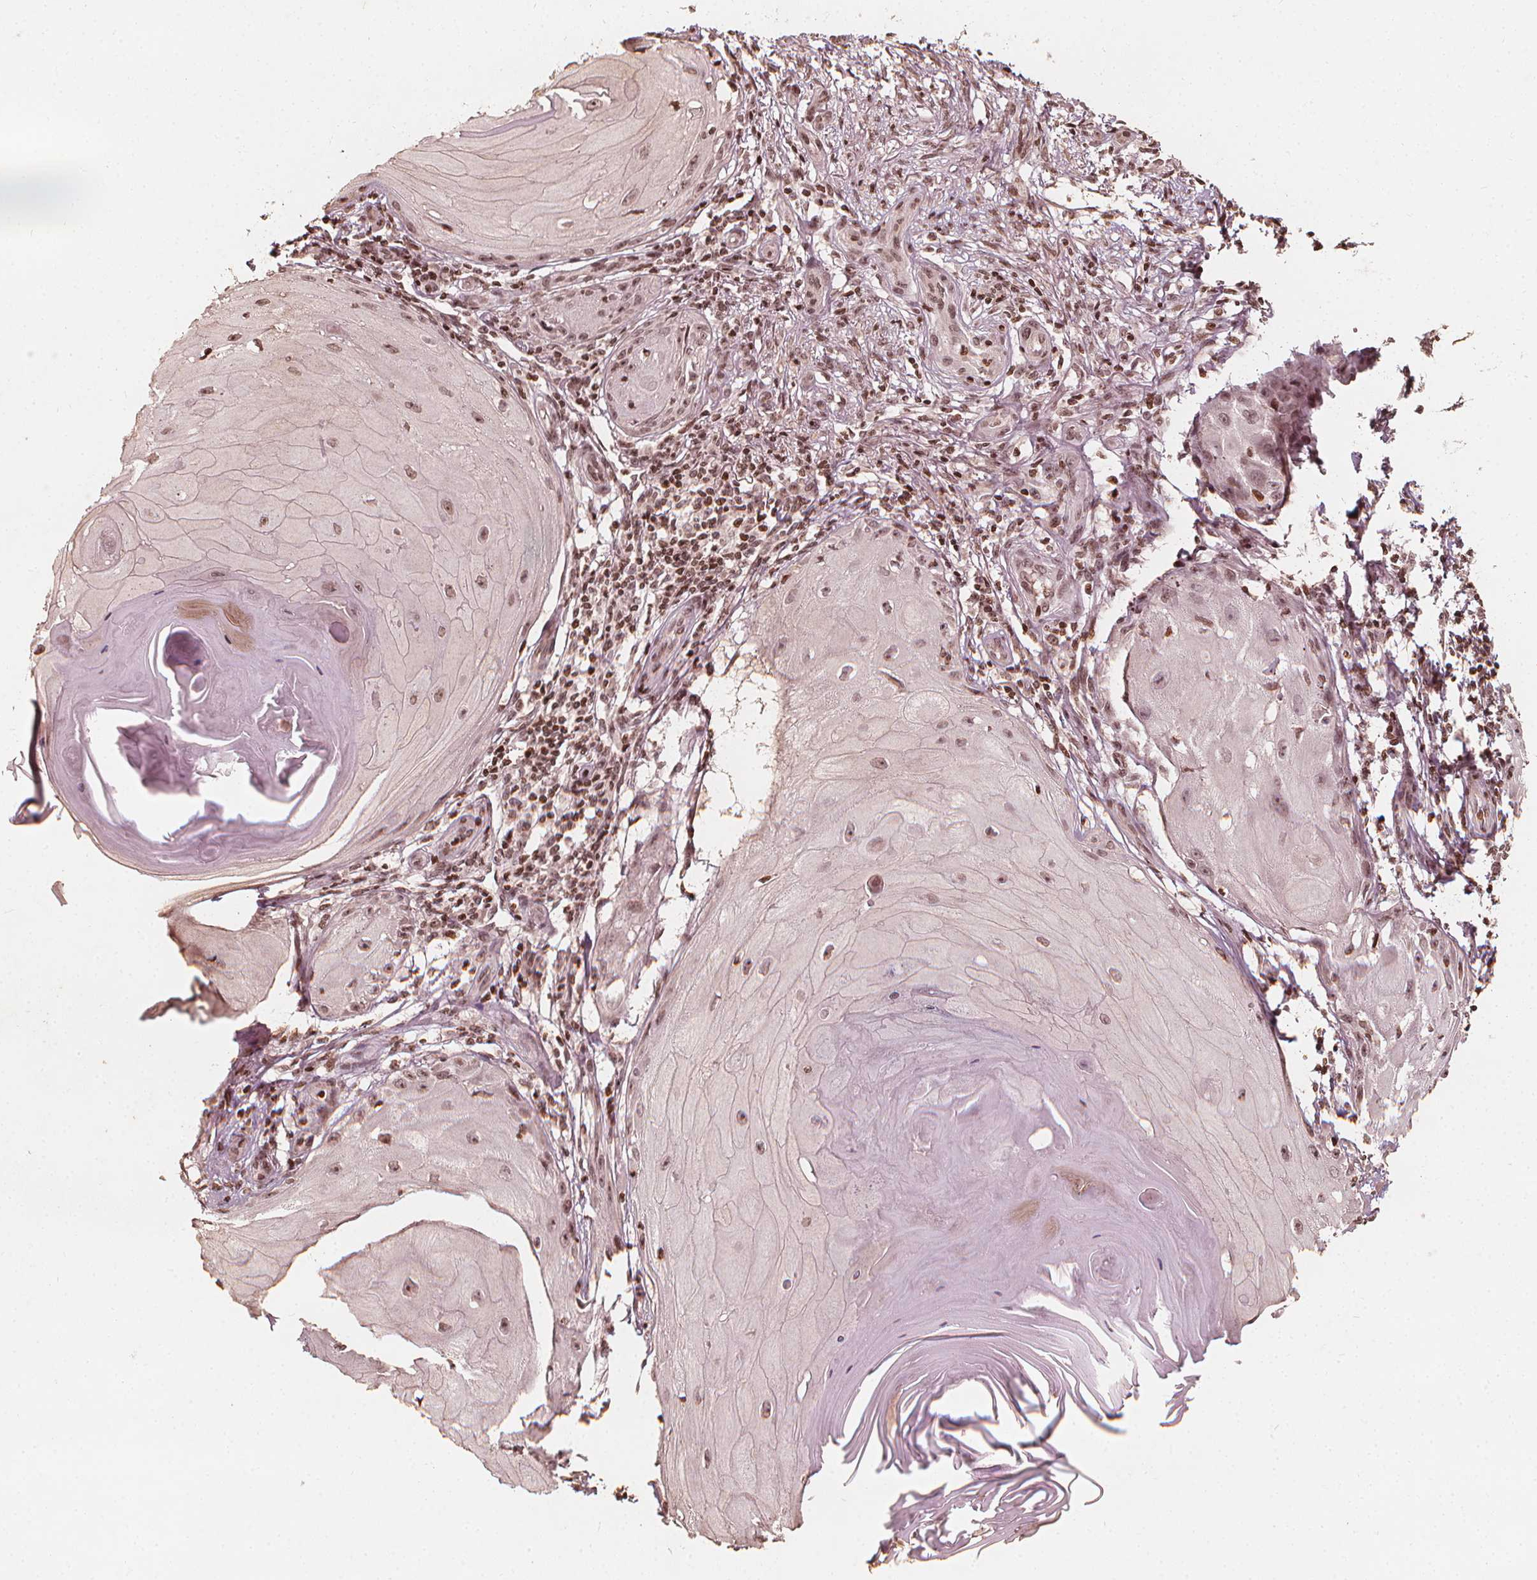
{"staining": {"intensity": "moderate", "quantity": ">75%", "location": "nuclear"}, "tissue": "skin cancer", "cell_type": "Tumor cells", "image_type": "cancer", "snomed": [{"axis": "morphology", "description": "Squamous cell carcinoma, NOS"}, {"axis": "topography", "description": "Skin"}], "caption": "The histopathology image shows a brown stain indicating the presence of a protein in the nuclear of tumor cells in skin cancer (squamous cell carcinoma).", "gene": "H3C14", "patient": {"sex": "female", "age": 77}}